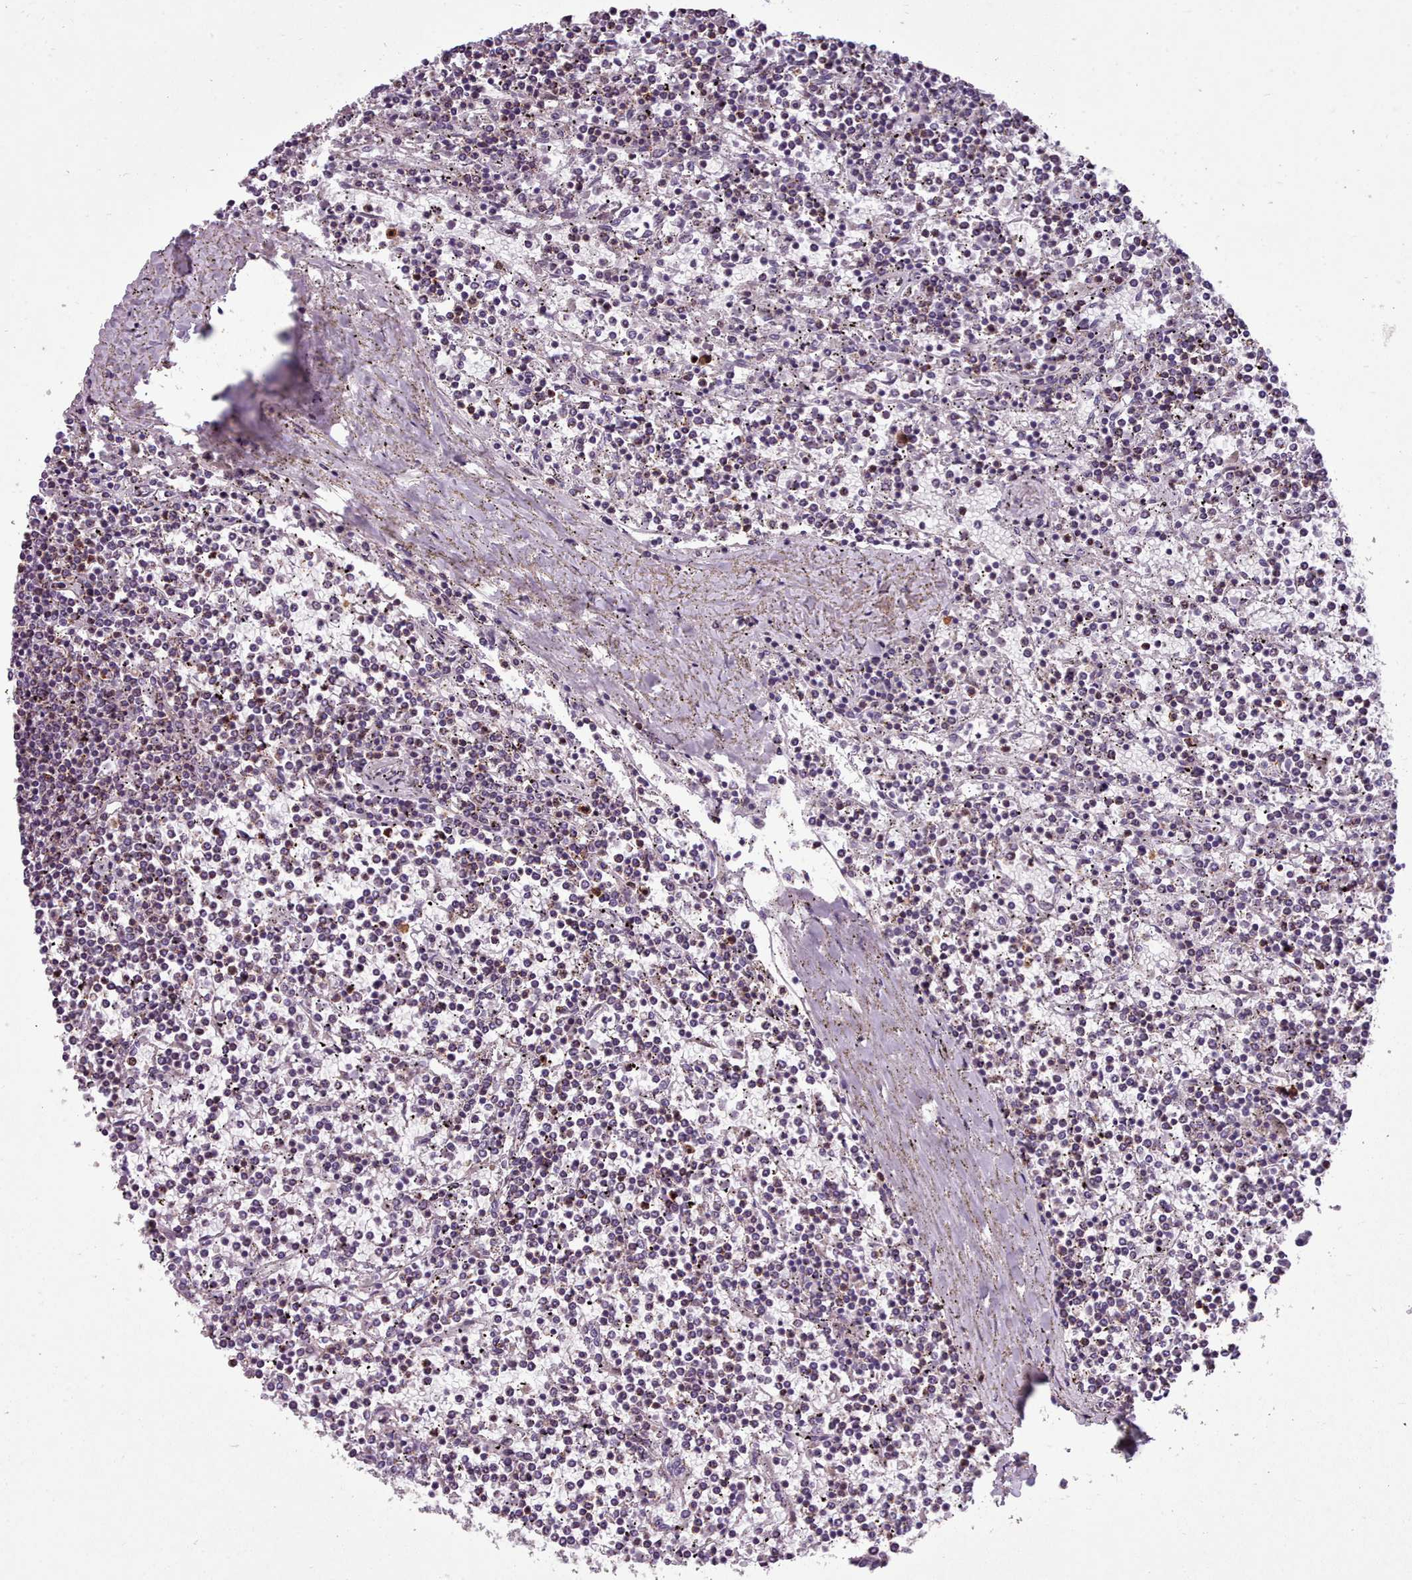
{"staining": {"intensity": "negative", "quantity": "none", "location": "none"}, "tissue": "lymphoma", "cell_type": "Tumor cells", "image_type": "cancer", "snomed": [{"axis": "morphology", "description": "Malignant lymphoma, non-Hodgkin's type, Low grade"}, {"axis": "topography", "description": "Spleen"}], "caption": "Immunohistochemistry (IHC) image of human lymphoma stained for a protein (brown), which shows no positivity in tumor cells. Nuclei are stained in blue.", "gene": "FKBP10", "patient": {"sex": "female", "age": 19}}